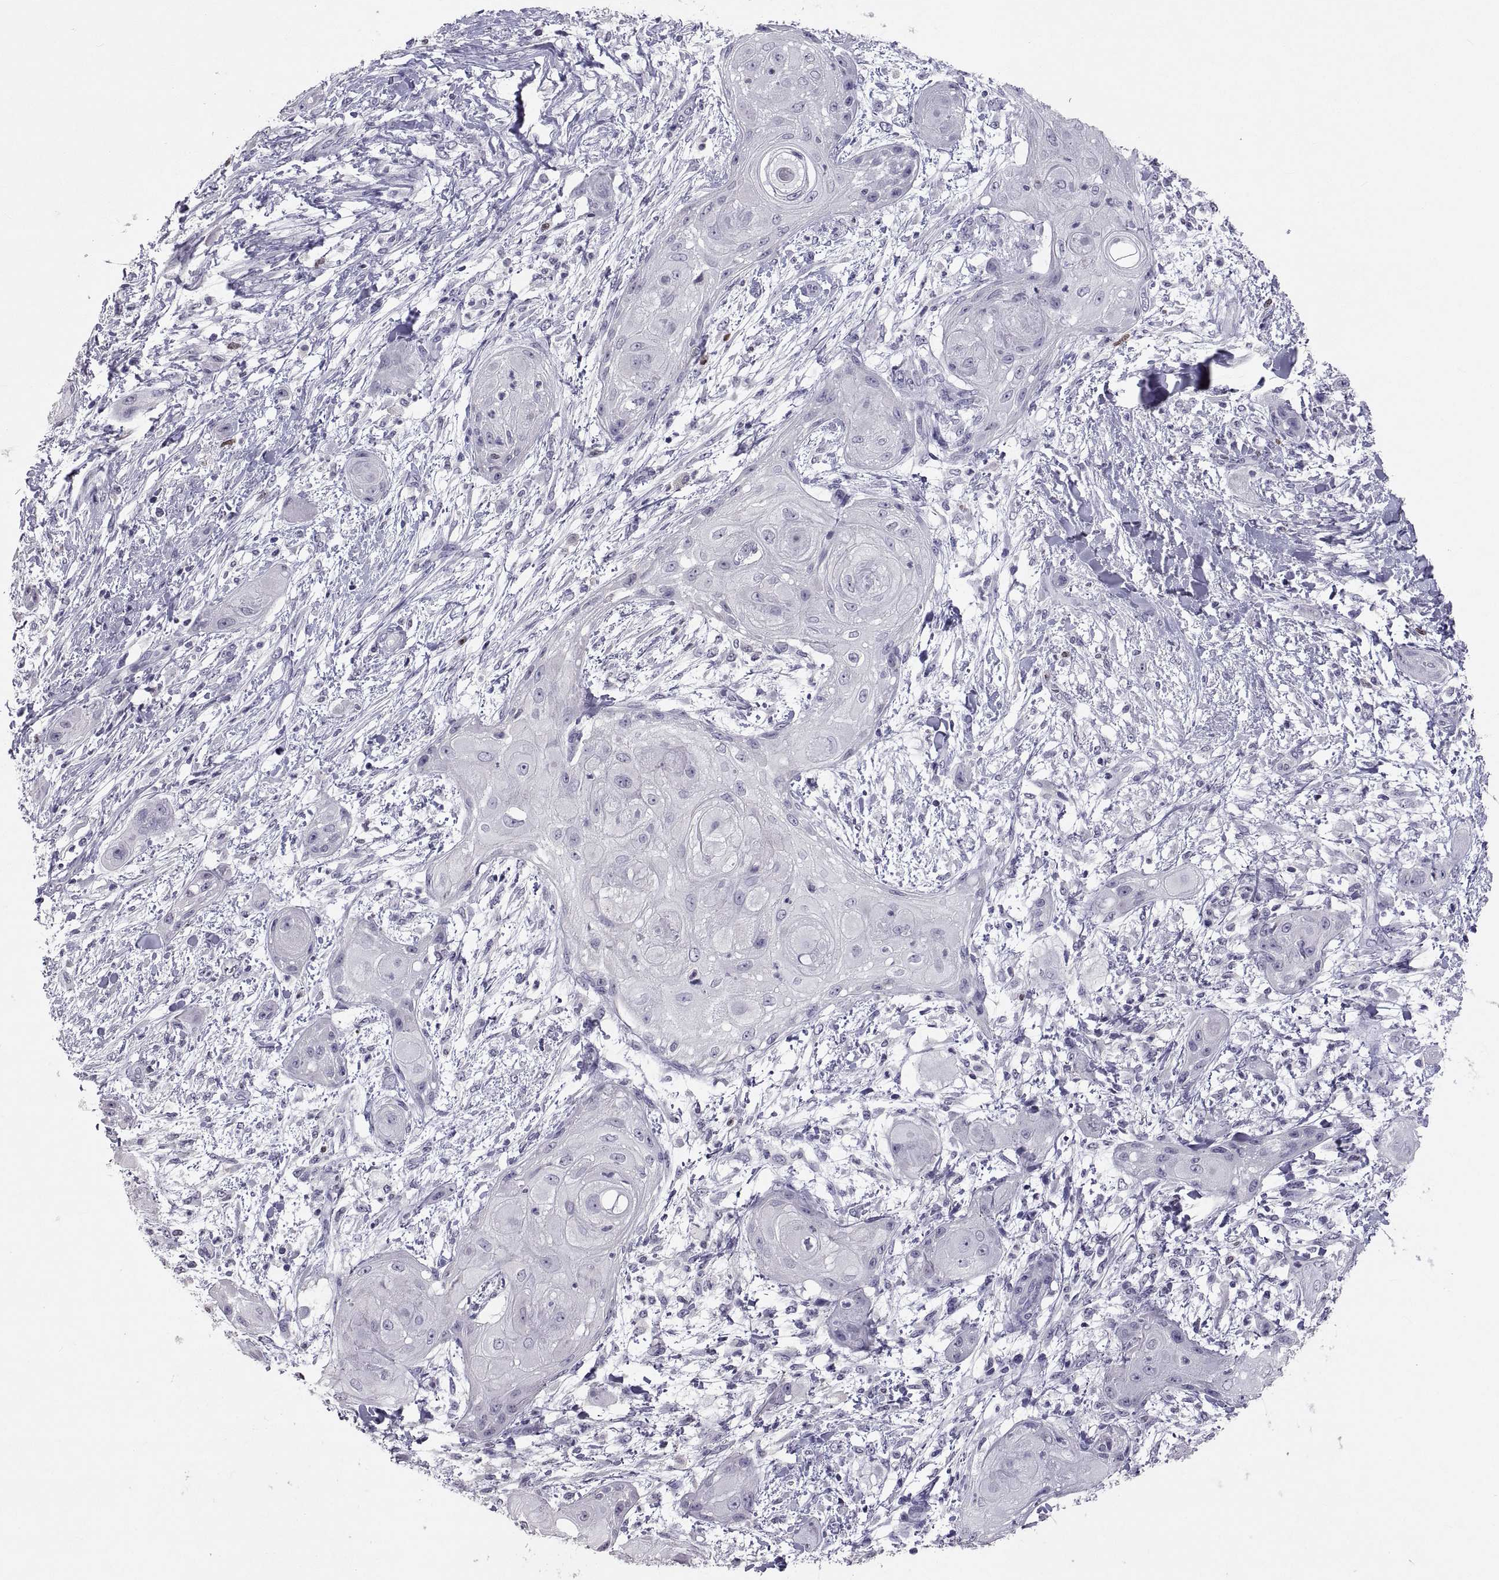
{"staining": {"intensity": "negative", "quantity": "none", "location": "none"}, "tissue": "skin cancer", "cell_type": "Tumor cells", "image_type": "cancer", "snomed": [{"axis": "morphology", "description": "Squamous cell carcinoma, NOS"}, {"axis": "topography", "description": "Skin"}], "caption": "Immunohistochemistry of human skin squamous cell carcinoma exhibits no expression in tumor cells.", "gene": "SOX21", "patient": {"sex": "male", "age": 62}}